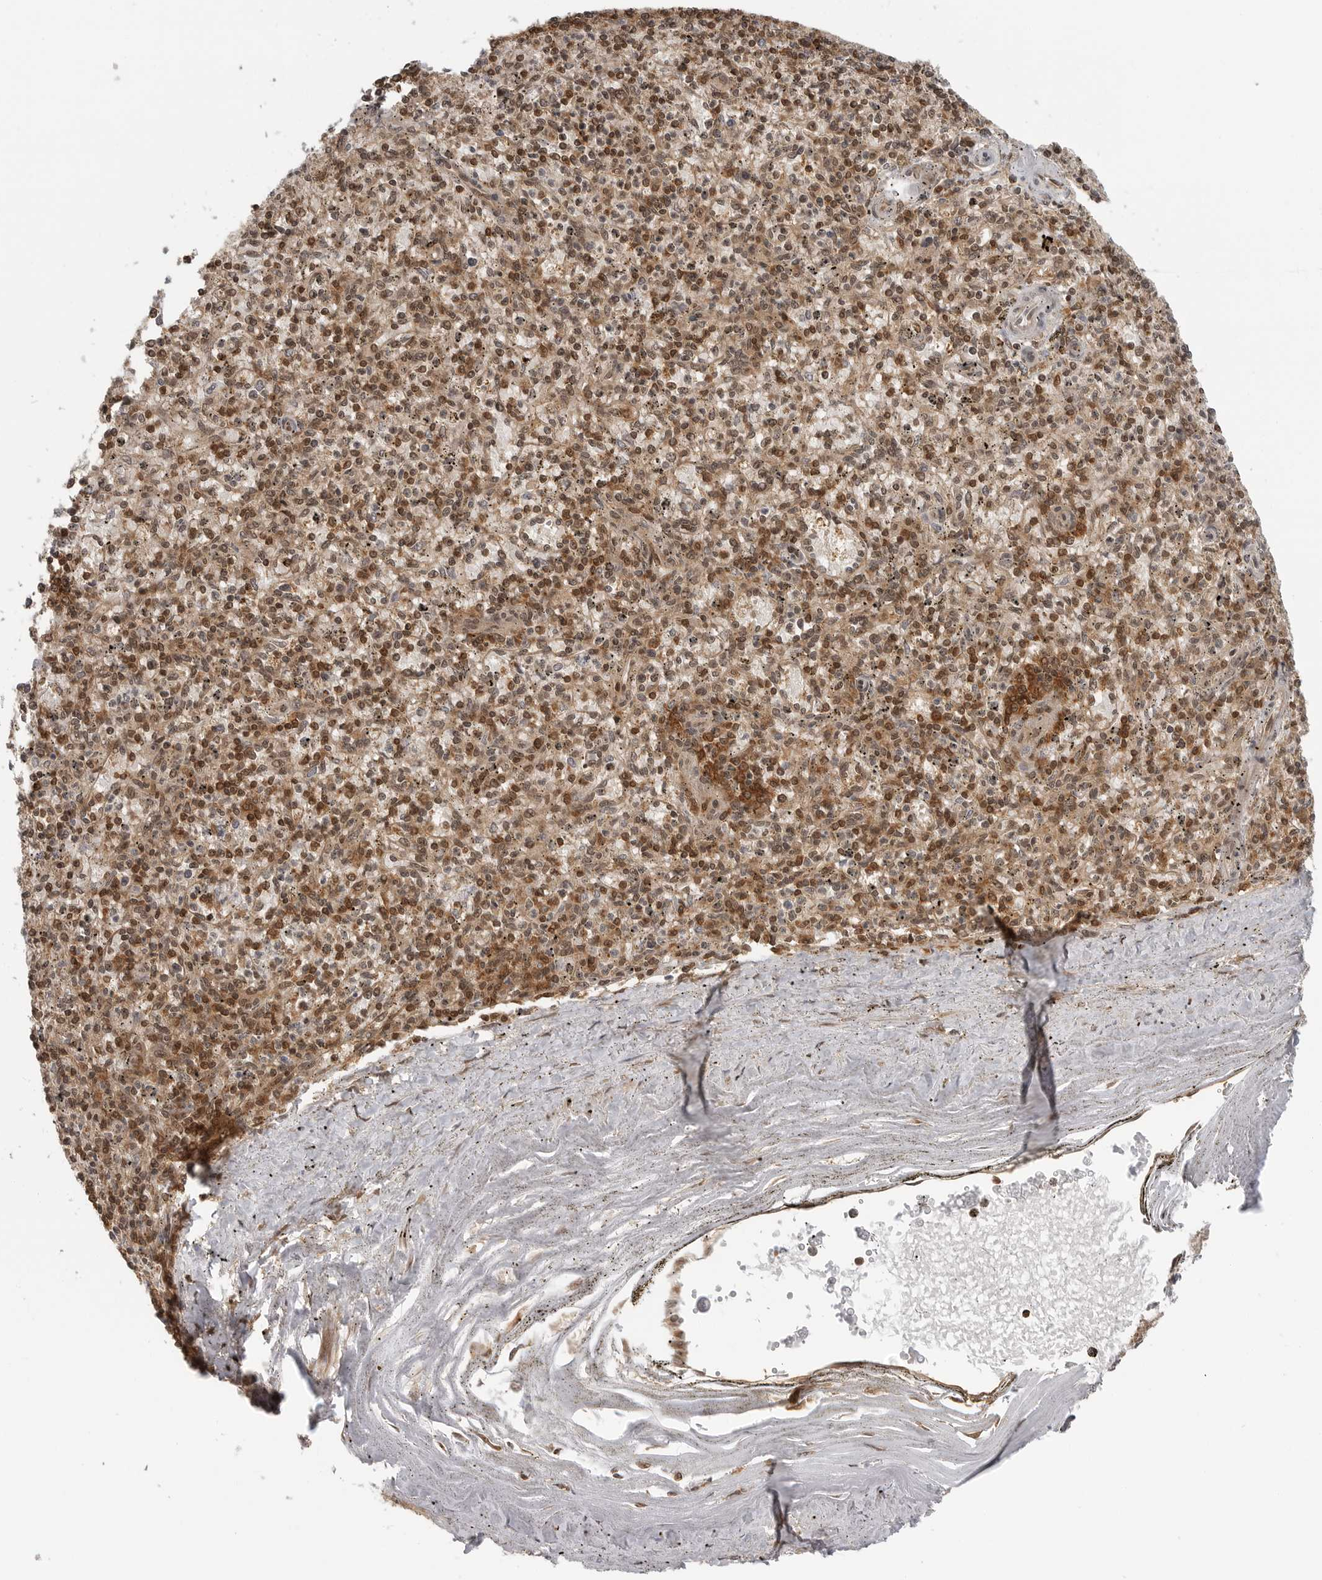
{"staining": {"intensity": "moderate", "quantity": ">75%", "location": "cytoplasmic/membranous,nuclear"}, "tissue": "spleen", "cell_type": "Cells in red pulp", "image_type": "normal", "snomed": [{"axis": "morphology", "description": "Normal tissue, NOS"}, {"axis": "topography", "description": "Spleen"}], "caption": "Immunohistochemical staining of unremarkable spleen displays medium levels of moderate cytoplasmic/membranous,nuclear positivity in about >75% of cells in red pulp. (DAB IHC, brown staining for protein, blue staining for nuclei).", "gene": "SZRD1", "patient": {"sex": "male", "age": 72}}